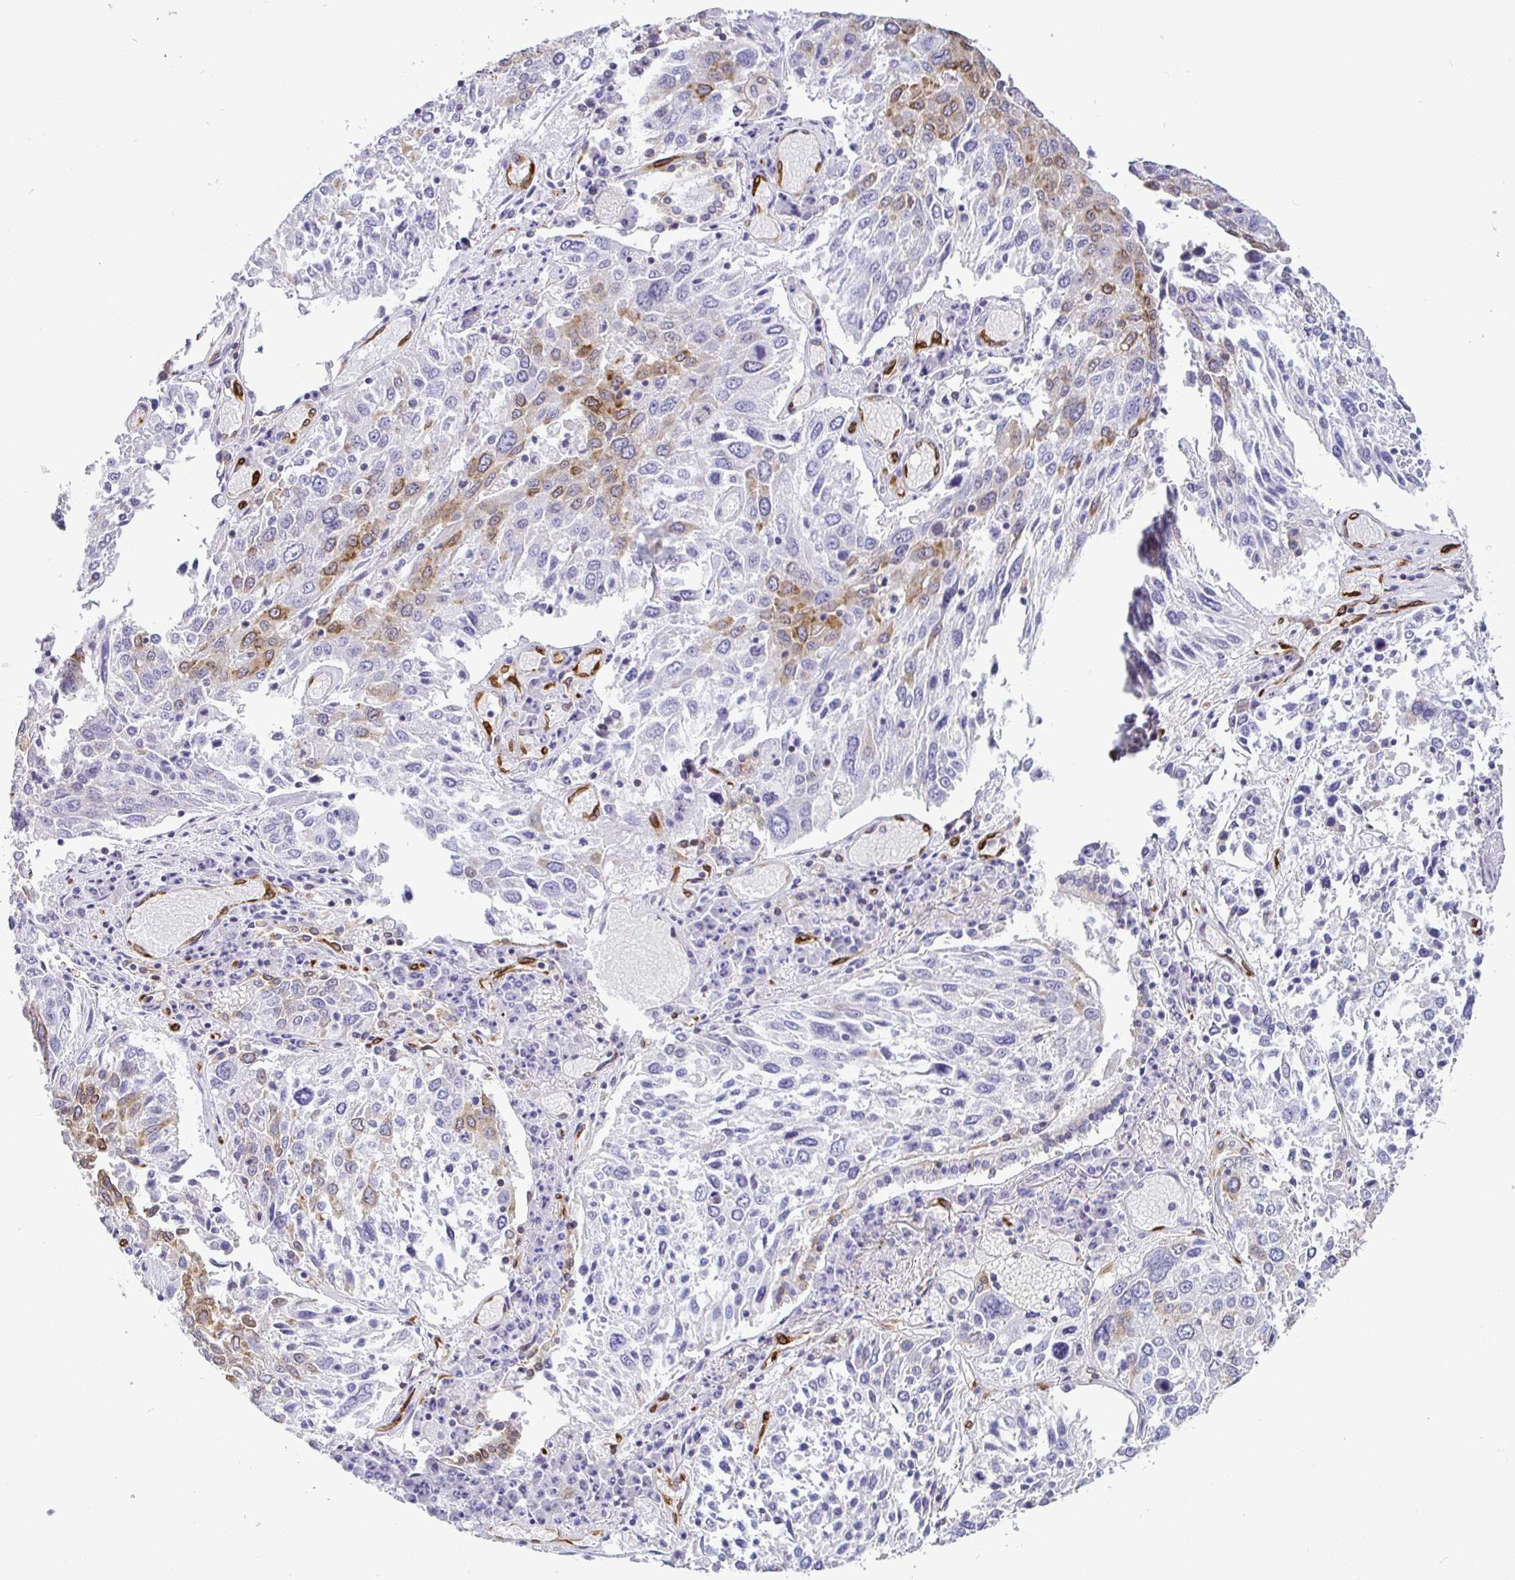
{"staining": {"intensity": "moderate", "quantity": "<25%", "location": "cytoplasmic/membranous"}, "tissue": "lung cancer", "cell_type": "Tumor cells", "image_type": "cancer", "snomed": [{"axis": "morphology", "description": "Squamous cell carcinoma, NOS"}, {"axis": "topography", "description": "Lung"}], "caption": "IHC image of human lung cancer stained for a protein (brown), which exhibits low levels of moderate cytoplasmic/membranous positivity in about <25% of tumor cells.", "gene": "TP53I11", "patient": {"sex": "male", "age": 65}}